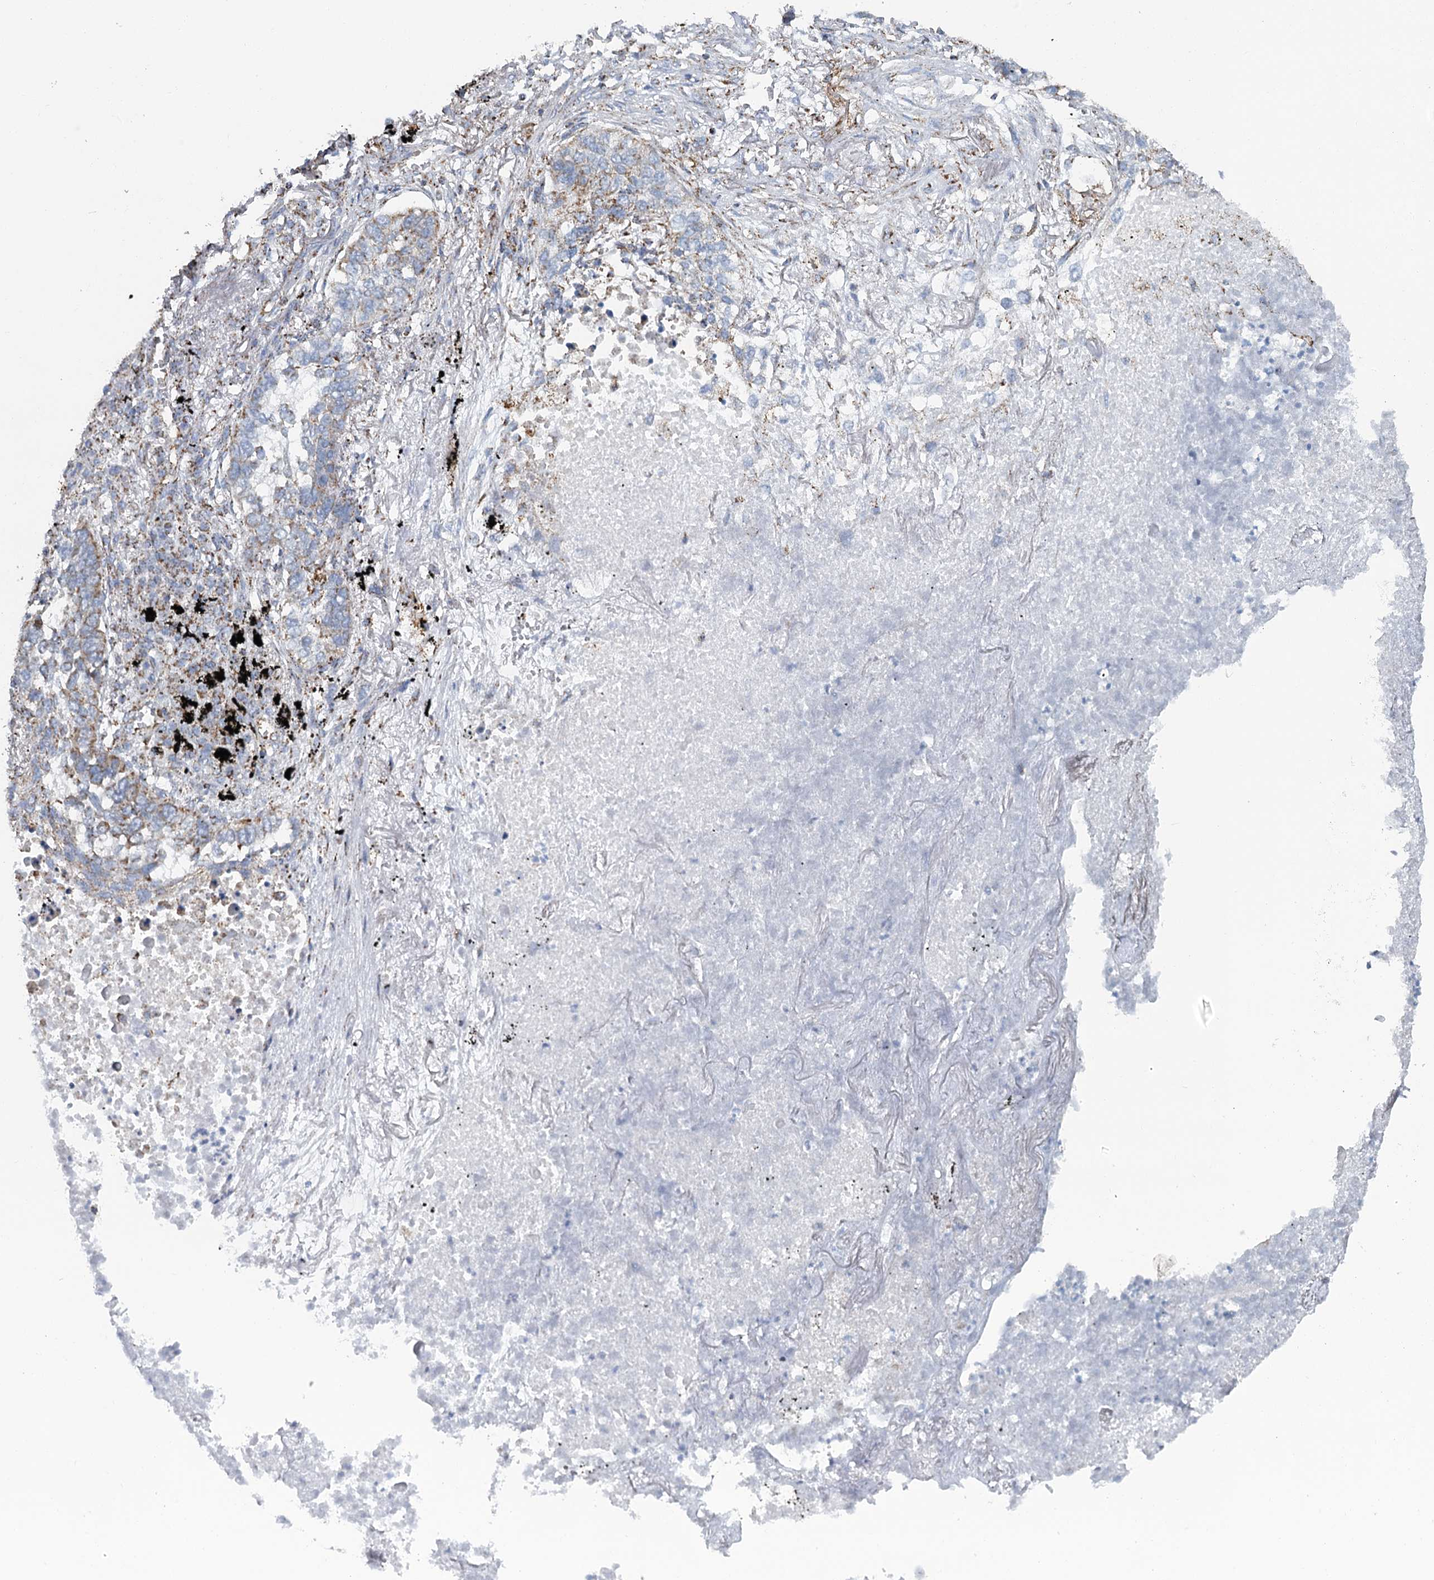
{"staining": {"intensity": "moderate", "quantity": "<25%", "location": "cytoplasmic/membranous"}, "tissue": "lung cancer", "cell_type": "Tumor cells", "image_type": "cancer", "snomed": [{"axis": "morphology", "description": "Squamous cell carcinoma, NOS"}, {"axis": "topography", "description": "Lung"}], "caption": "Protein analysis of lung cancer tissue reveals moderate cytoplasmic/membranous positivity in approximately <25% of tumor cells. Nuclei are stained in blue.", "gene": "MRPL44", "patient": {"sex": "female", "age": 63}}